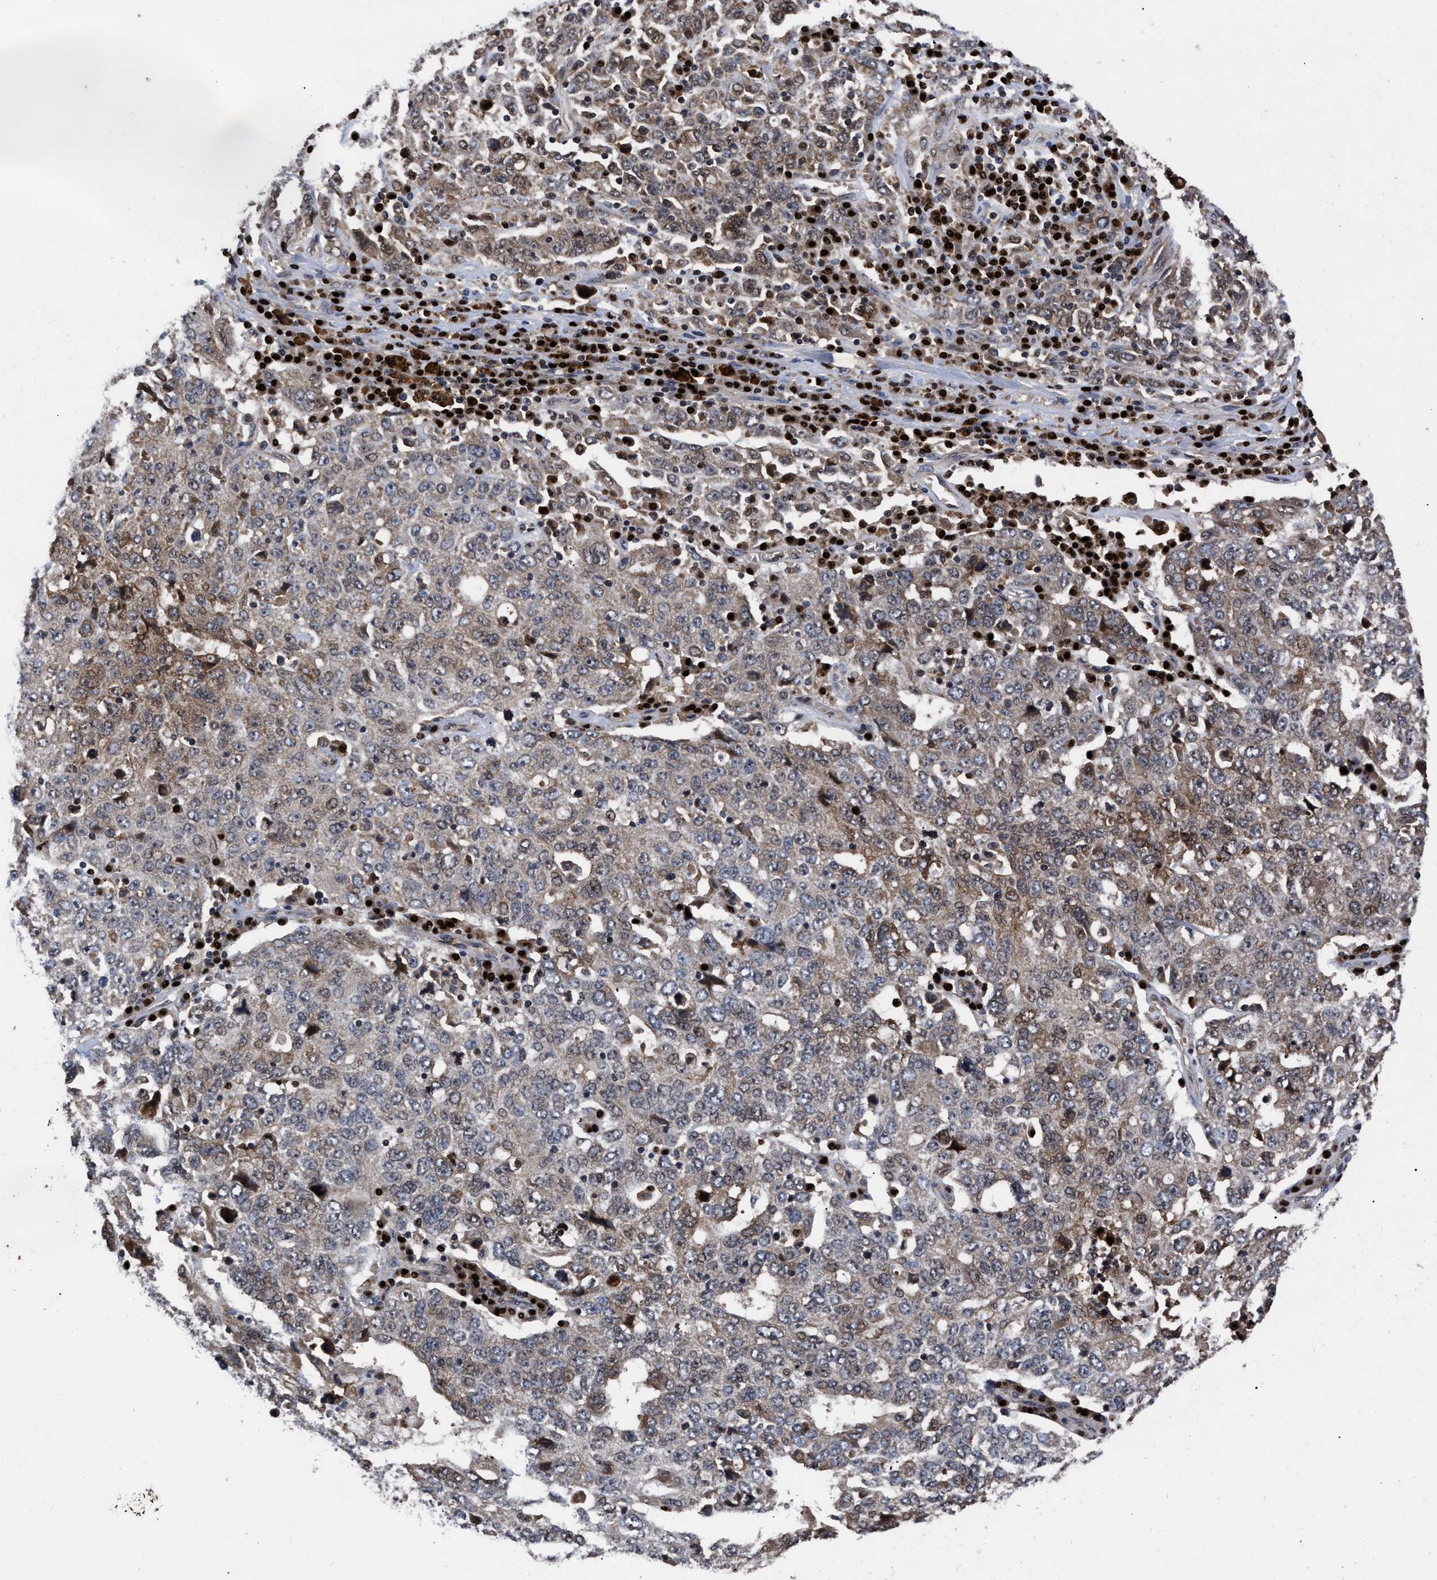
{"staining": {"intensity": "weak", "quantity": "25%-75%", "location": "cytoplasmic/membranous,nuclear"}, "tissue": "ovarian cancer", "cell_type": "Tumor cells", "image_type": "cancer", "snomed": [{"axis": "morphology", "description": "Carcinoma, endometroid"}, {"axis": "topography", "description": "Ovary"}], "caption": "High-magnification brightfield microscopy of ovarian cancer stained with DAB (3,3'-diaminobenzidine) (brown) and counterstained with hematoxylin (blue). tumor cells exhibit weak cytoplasmic/membranous and nuclear staining is seen in about25%-75% of cells. (DAB (3,3'-diaminobenzidine) IHC with brightfield microscopy, high magnification).", "gene": "FAM200A", "patient": {"sex": "female", "age": 62}}